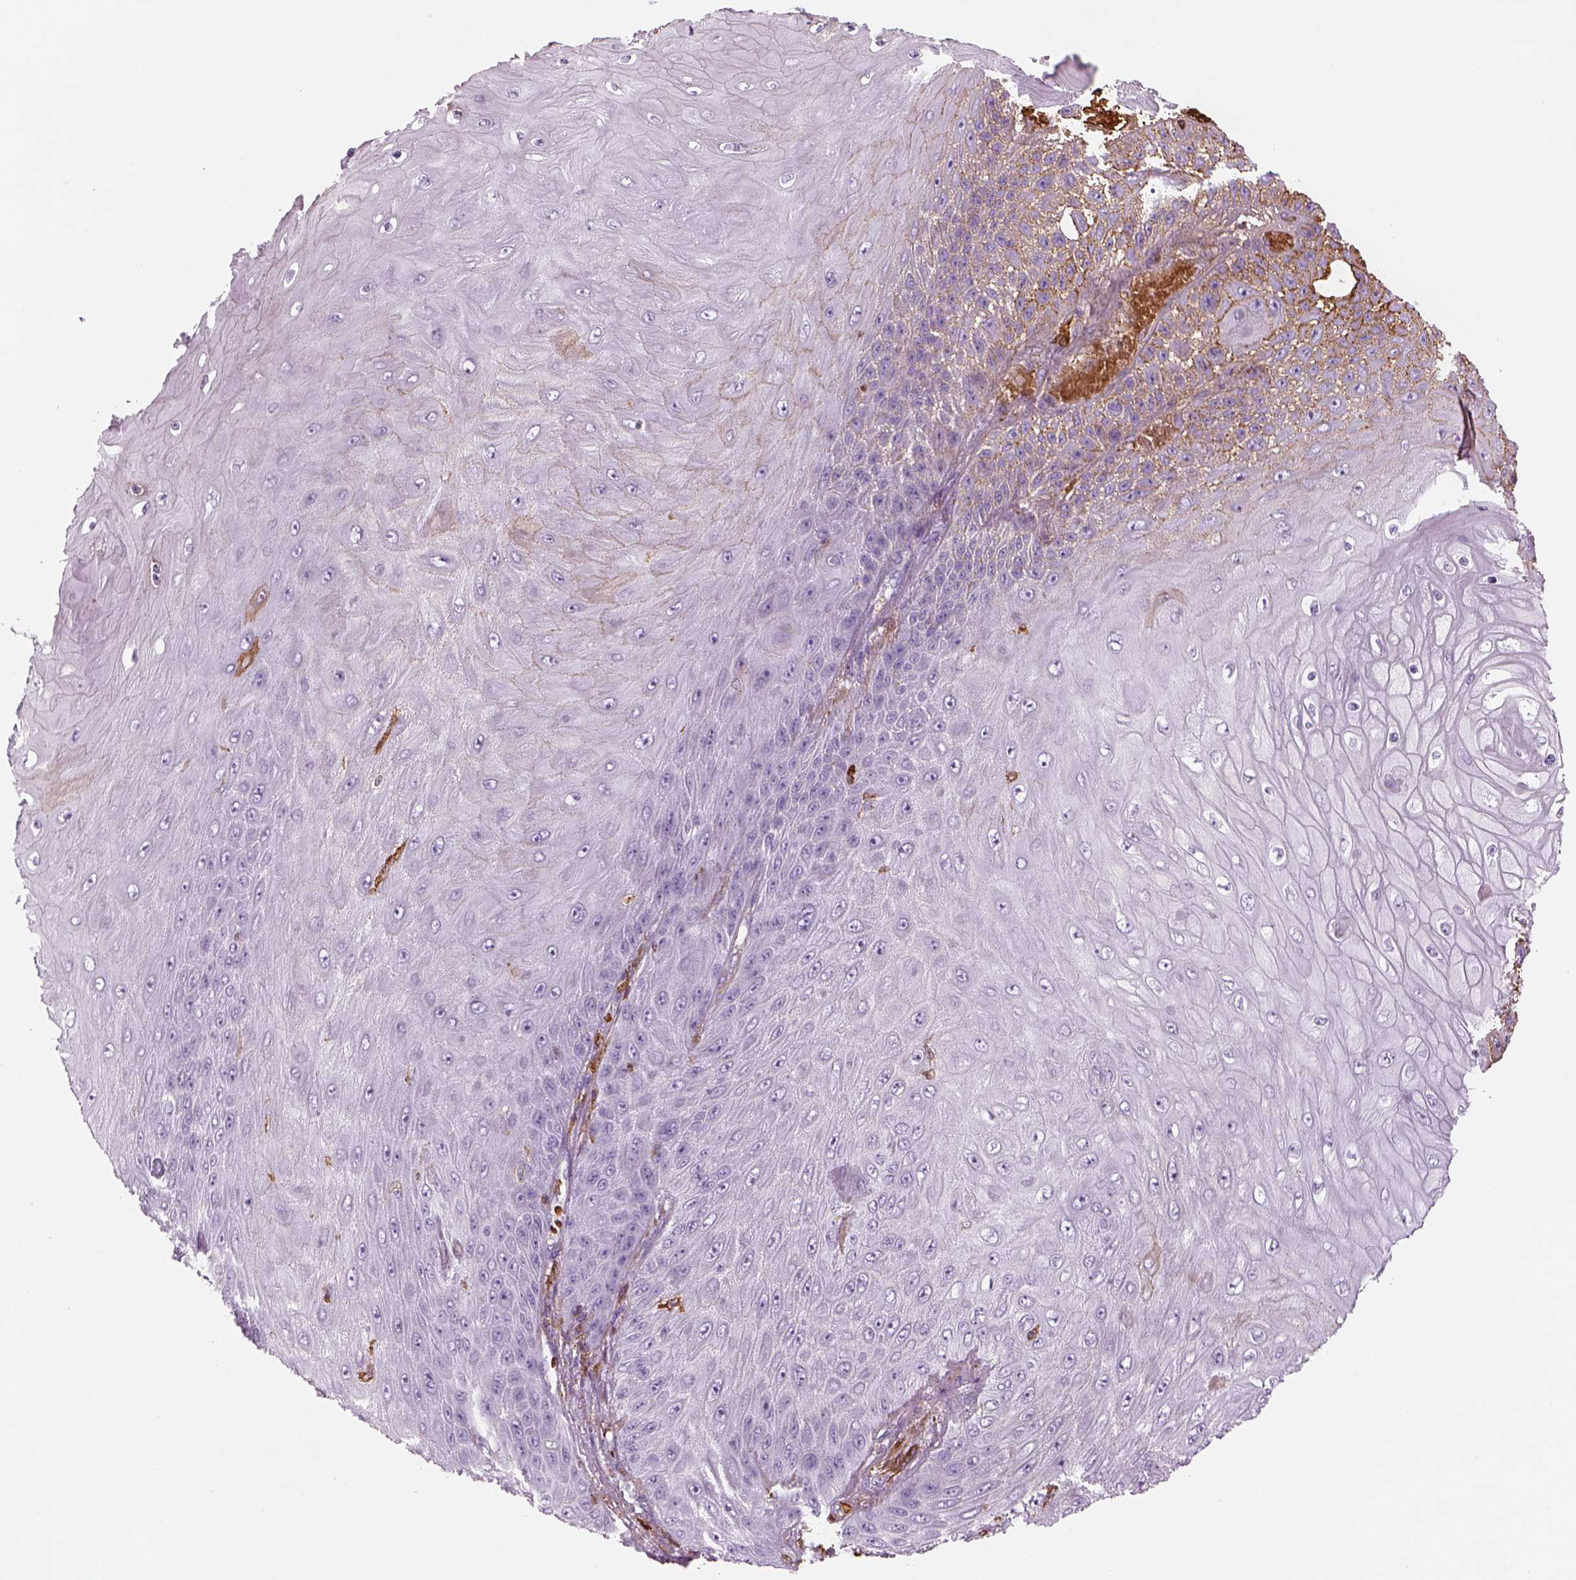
{"staining": {"intensity": "negative", "quantity": "none", "location": "none"}, "tissue": "skin cancer", "cell_type": "Tumor cells", "image_type": "cancer", "snomed": [{"axis": "morphology", "description": "Squamous cell carcinoma, NOS"}, {"axis": "topography", "description": "Skin"}], "caption": "This is an IHC image of squamous cell carcinoma (skin). There is no staining in tumor cells.", "gene": "PABPC1L2B", "patient": {"sex": "male", "age": 62}}